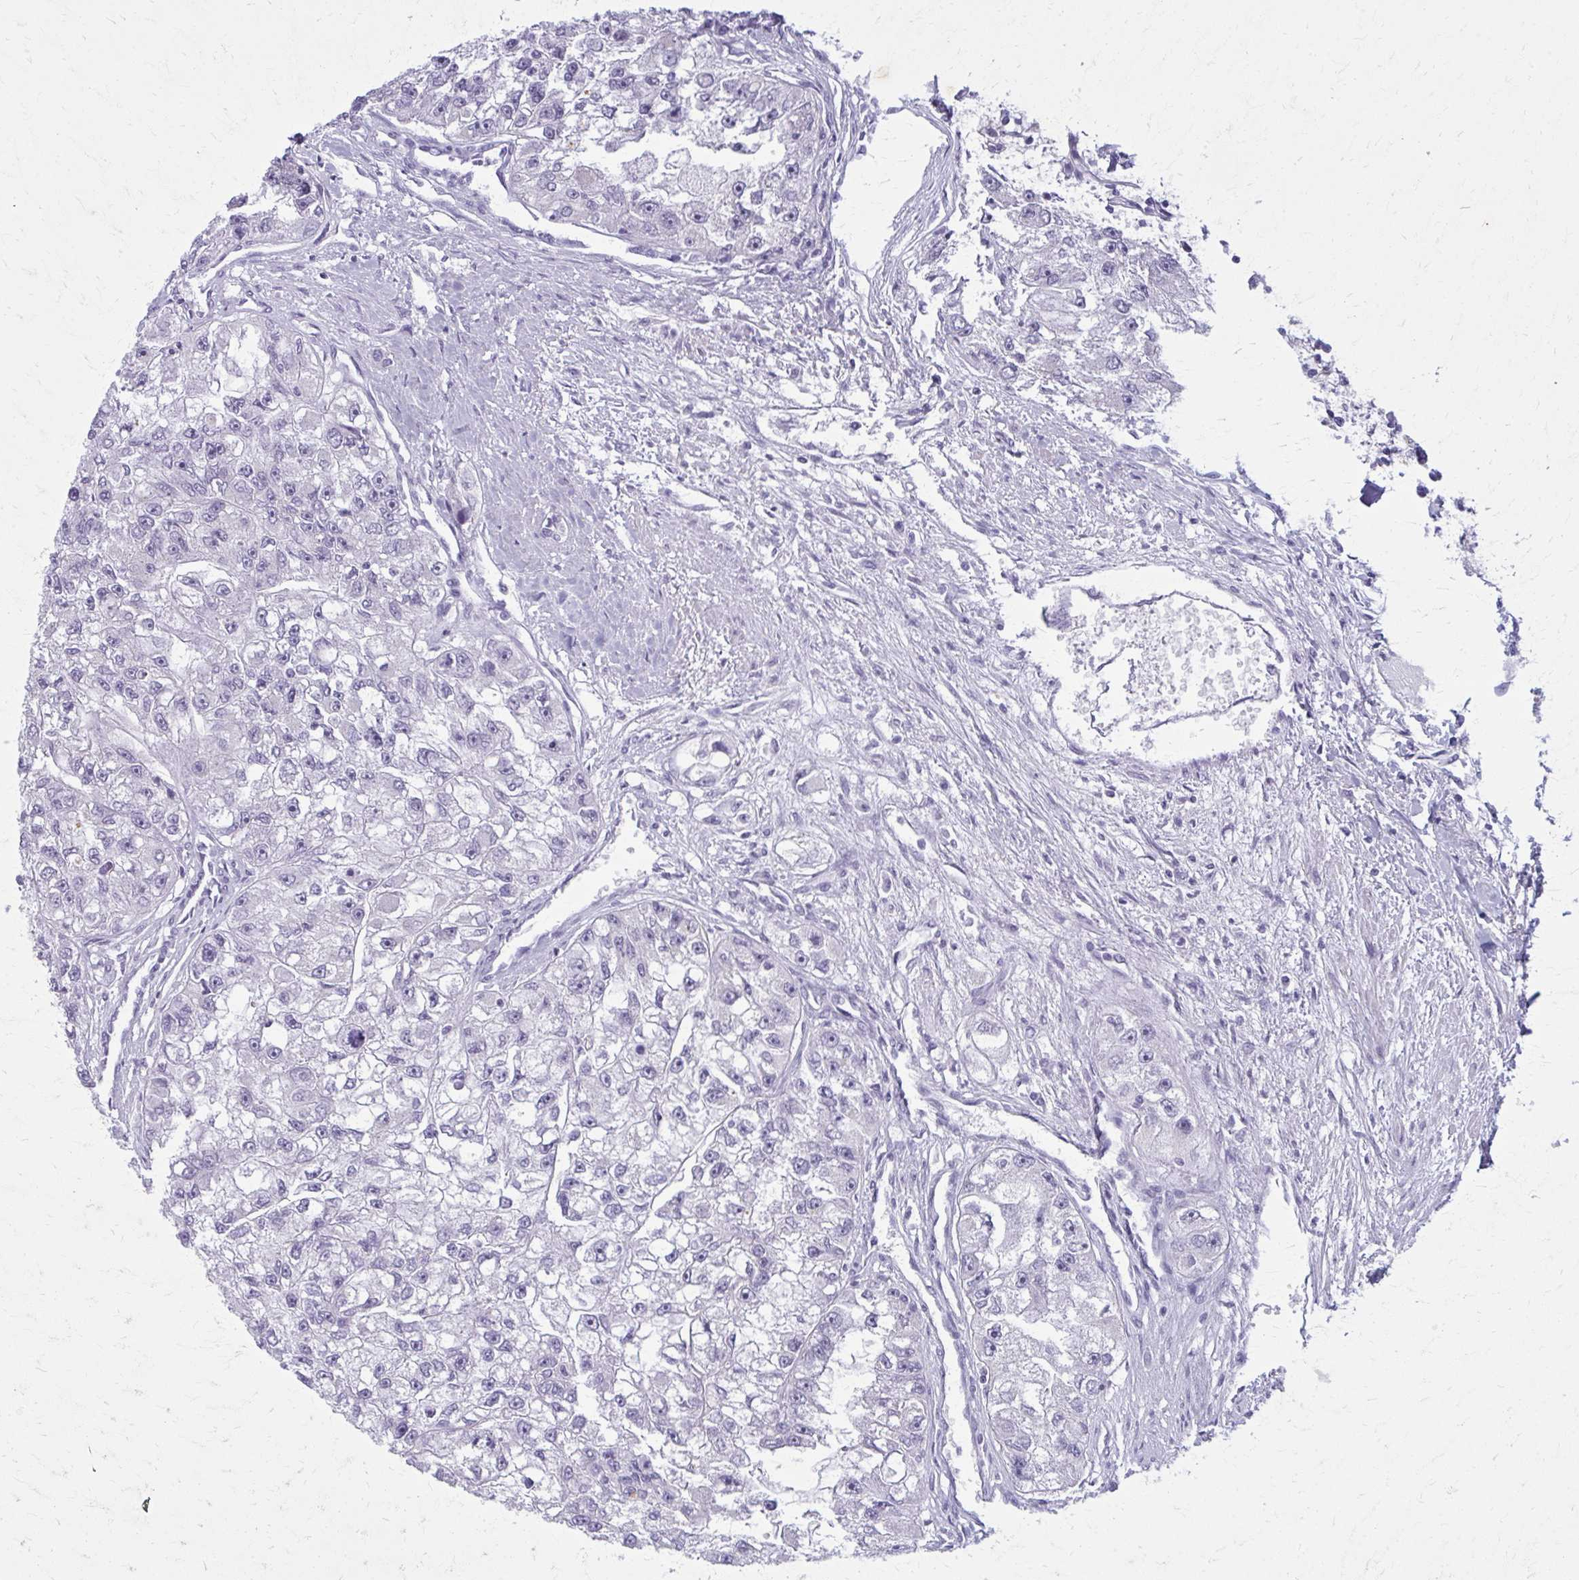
{"staining": {"intensity": "negative", "quantity": "none", "location": "none"}, "tissue": "renal cancer", "cell_type": "Tumor cells", "image_type": "cancer", "snomed": [{"axis": "morphology", "description": "Adenocarcinoma, NOS"}, {"axis": "topography", "description": "Kidney"}], "caption": "DAB immunohistochemical staining of human renal cancer shows no significant expression in tumor cells. (DAB (3,3'-diaminobenzidine) immunohistochemistry visualized using brightfield microscopy, high magnification).", "gene": "CARD9", "patient": {"sex": "male", "age": 63}}